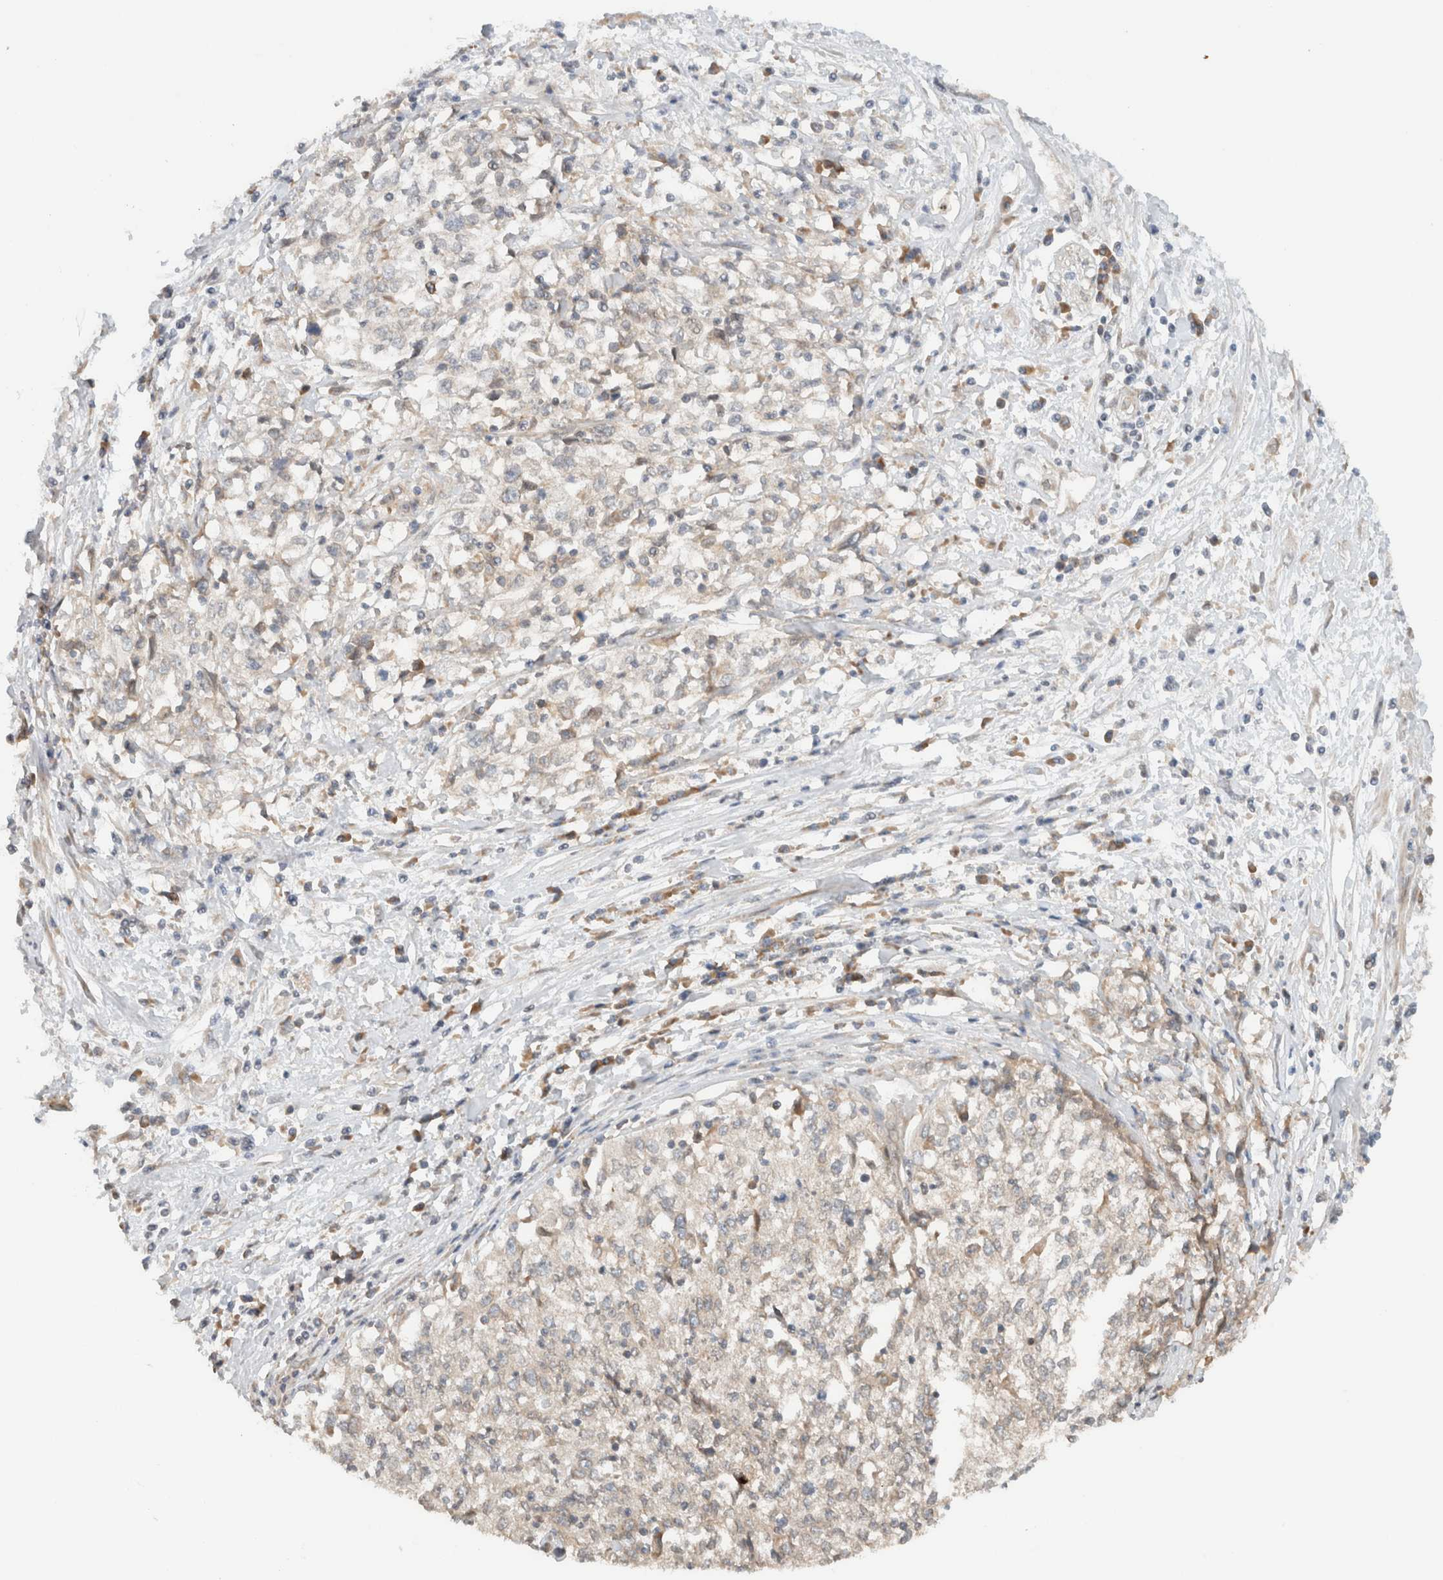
{"staining": {"intensity": "negative", "quantity": "none", "location": "none"}, "tissue": "cervical cancer", "cell_type": "Tumor cells", "image_type": "cancer", "snomed": [{"axis": "morphology", "description": "Squamous cell carcinoma, NOS"}, {"axis": "topography", "description": "Cervix"}], "caption": "An image of squamous cell carcinoma (cervical) stained for a protein reveals no brown staining in tumor cells. (DAB immunohistochemistry visualized using brightfield microscopy, high magnification).", "gene": "ARFGEF2", "patient": {"sex": "female", "age": 57}}